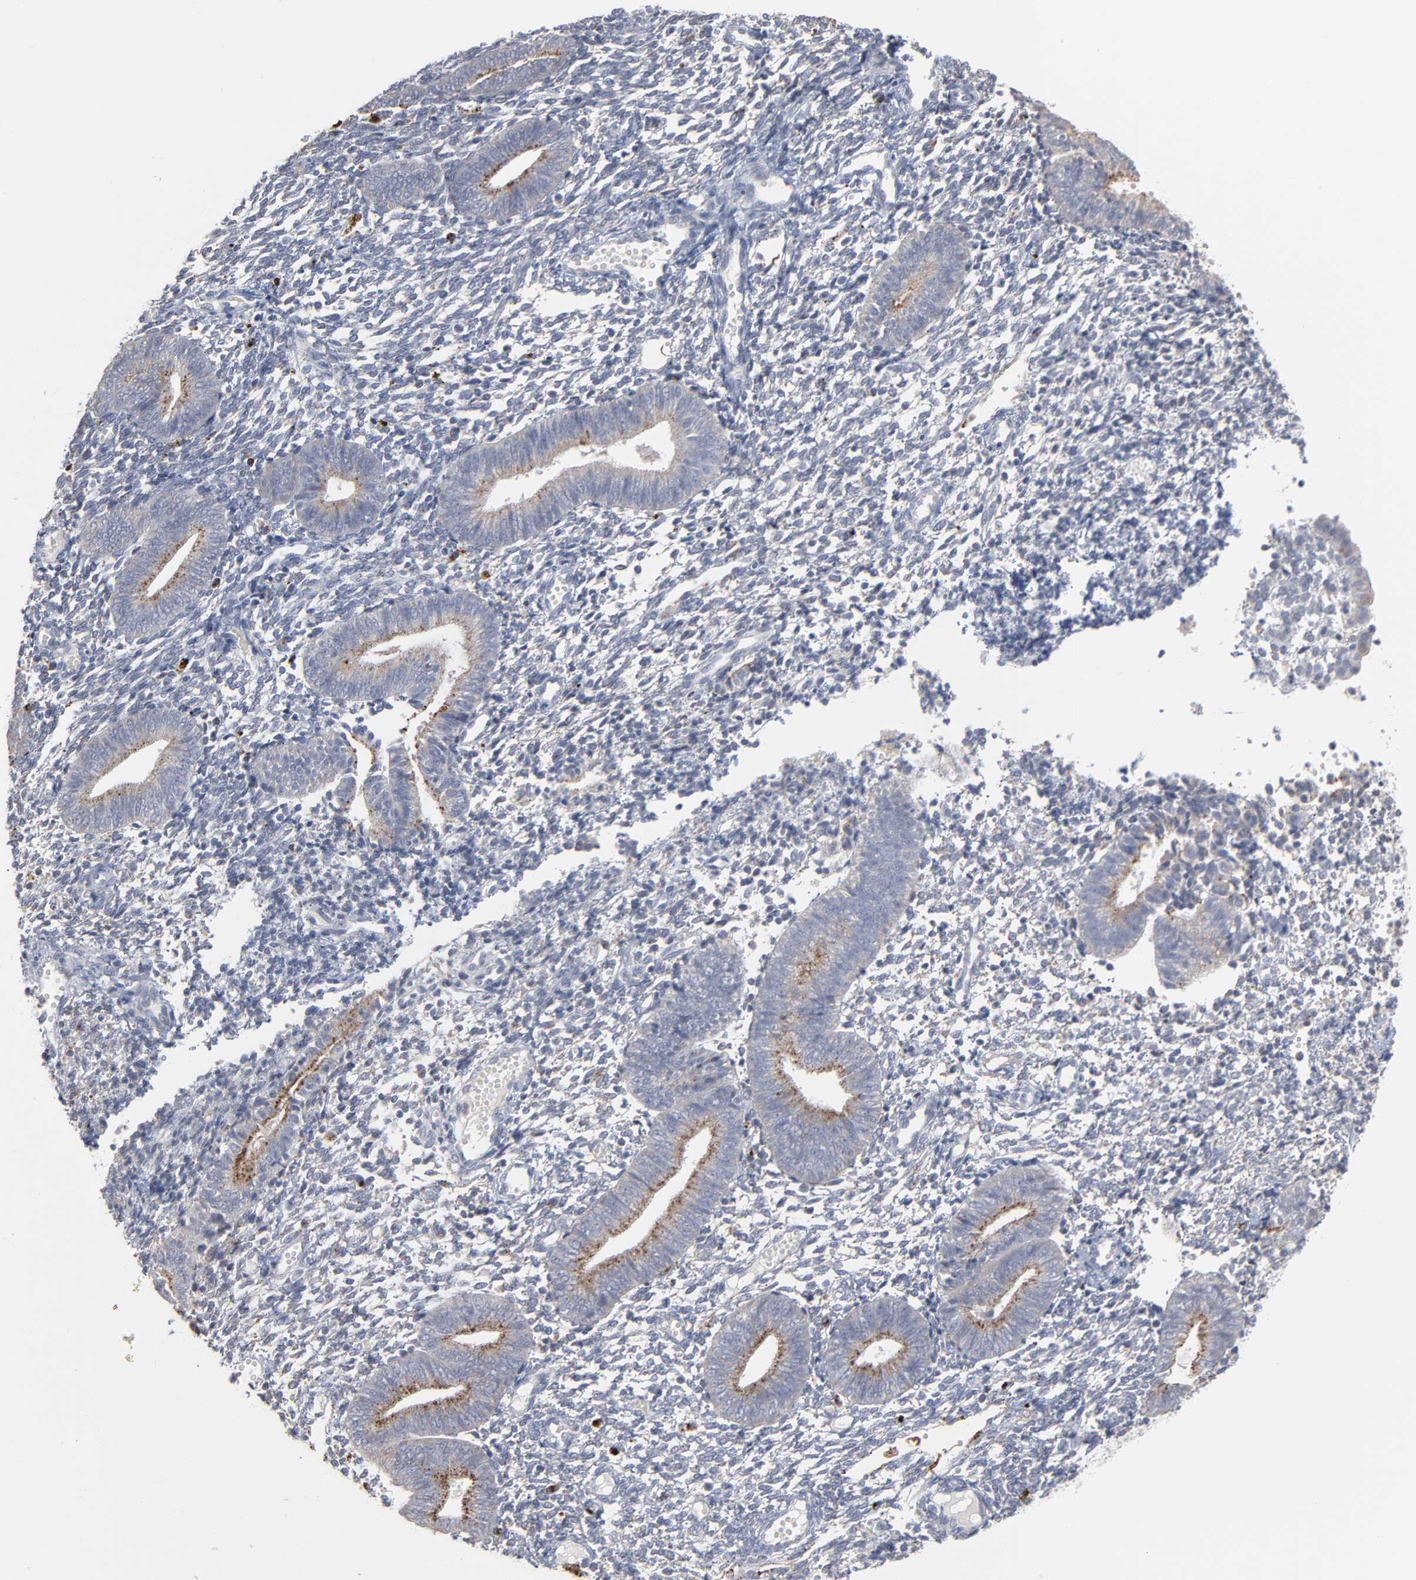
{"staining": {"intensity": "negative", "quantity": "none", "location": "none"}, "tissue": "endometrium", "cell_type": "Cells in endometrial stroma", "image_type": "normal", "snomed": [{"axis": "morphology", "description": "Normal tissue, NOS"}, {"axis": "topography", "description": "Uterus"}, {"axis": "topography", "description": "Endometrium"}], "caption": "Immunohistochemistry photomicrograph of normal endometrium stained for a protein (brown), which shows no staining in cells in endometrial stroma.", "gene": "POMT2", "patient": {"sex": "female", "age": 33}}